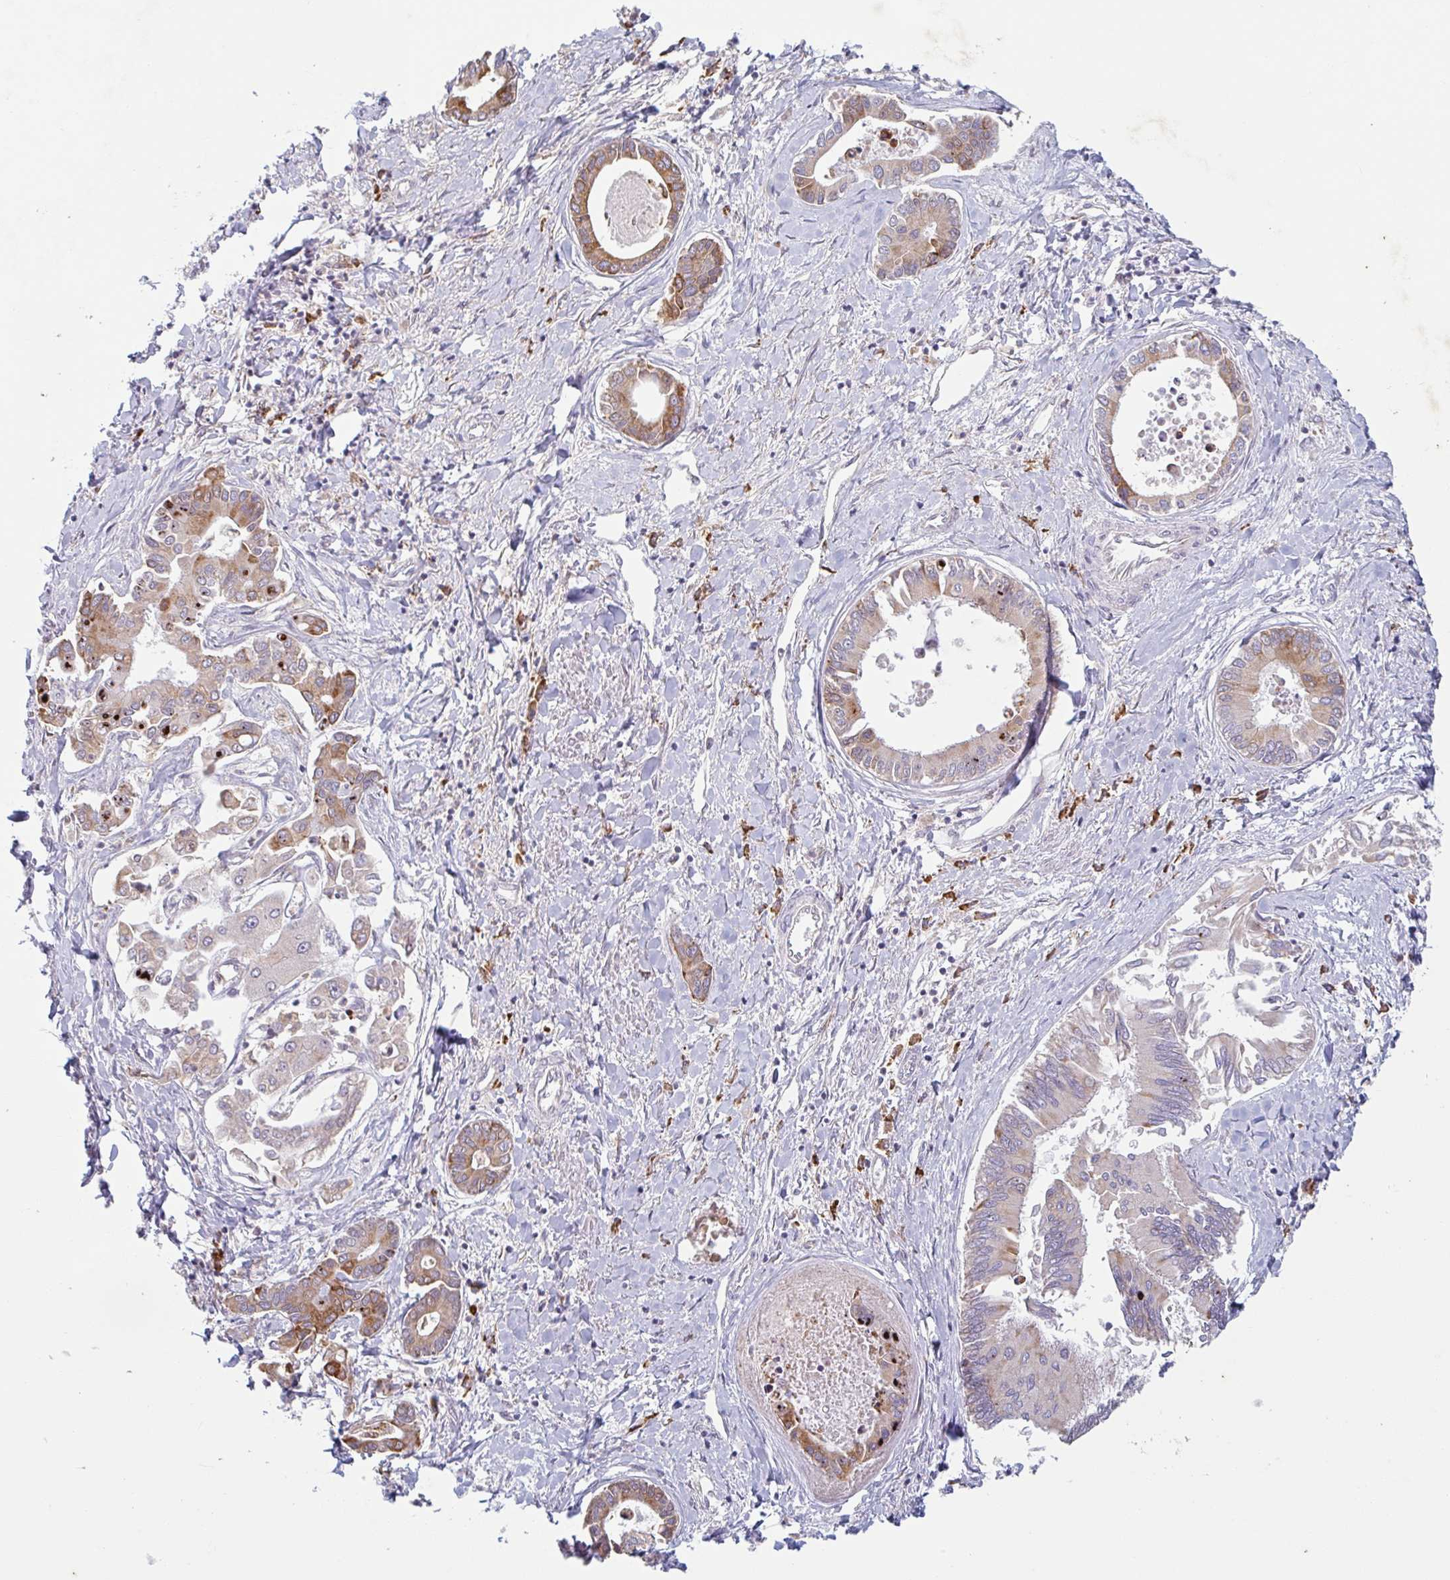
{"staining": {"intensity": "moderate", "quantity": "<25%", "location": "cytoplasmic/membranous"}, "tissue": "liver cancer", "cell_type": "Tumor cells", "image_type": "cancer", "snomed": [{"axis": "morphology", "description": "Cholangiocarcinoma"}, {"axis": "topography", "description": "Liver"}], "caption": "IHC (DAB) staining of human cholangiocarcinoma (liver) demonstrates moderate cytoplasmic/membranous protein expression in approximately <25% of tumor cells.", "gene": "RIT1", "patient": {"sex": "male", "age": 66}}